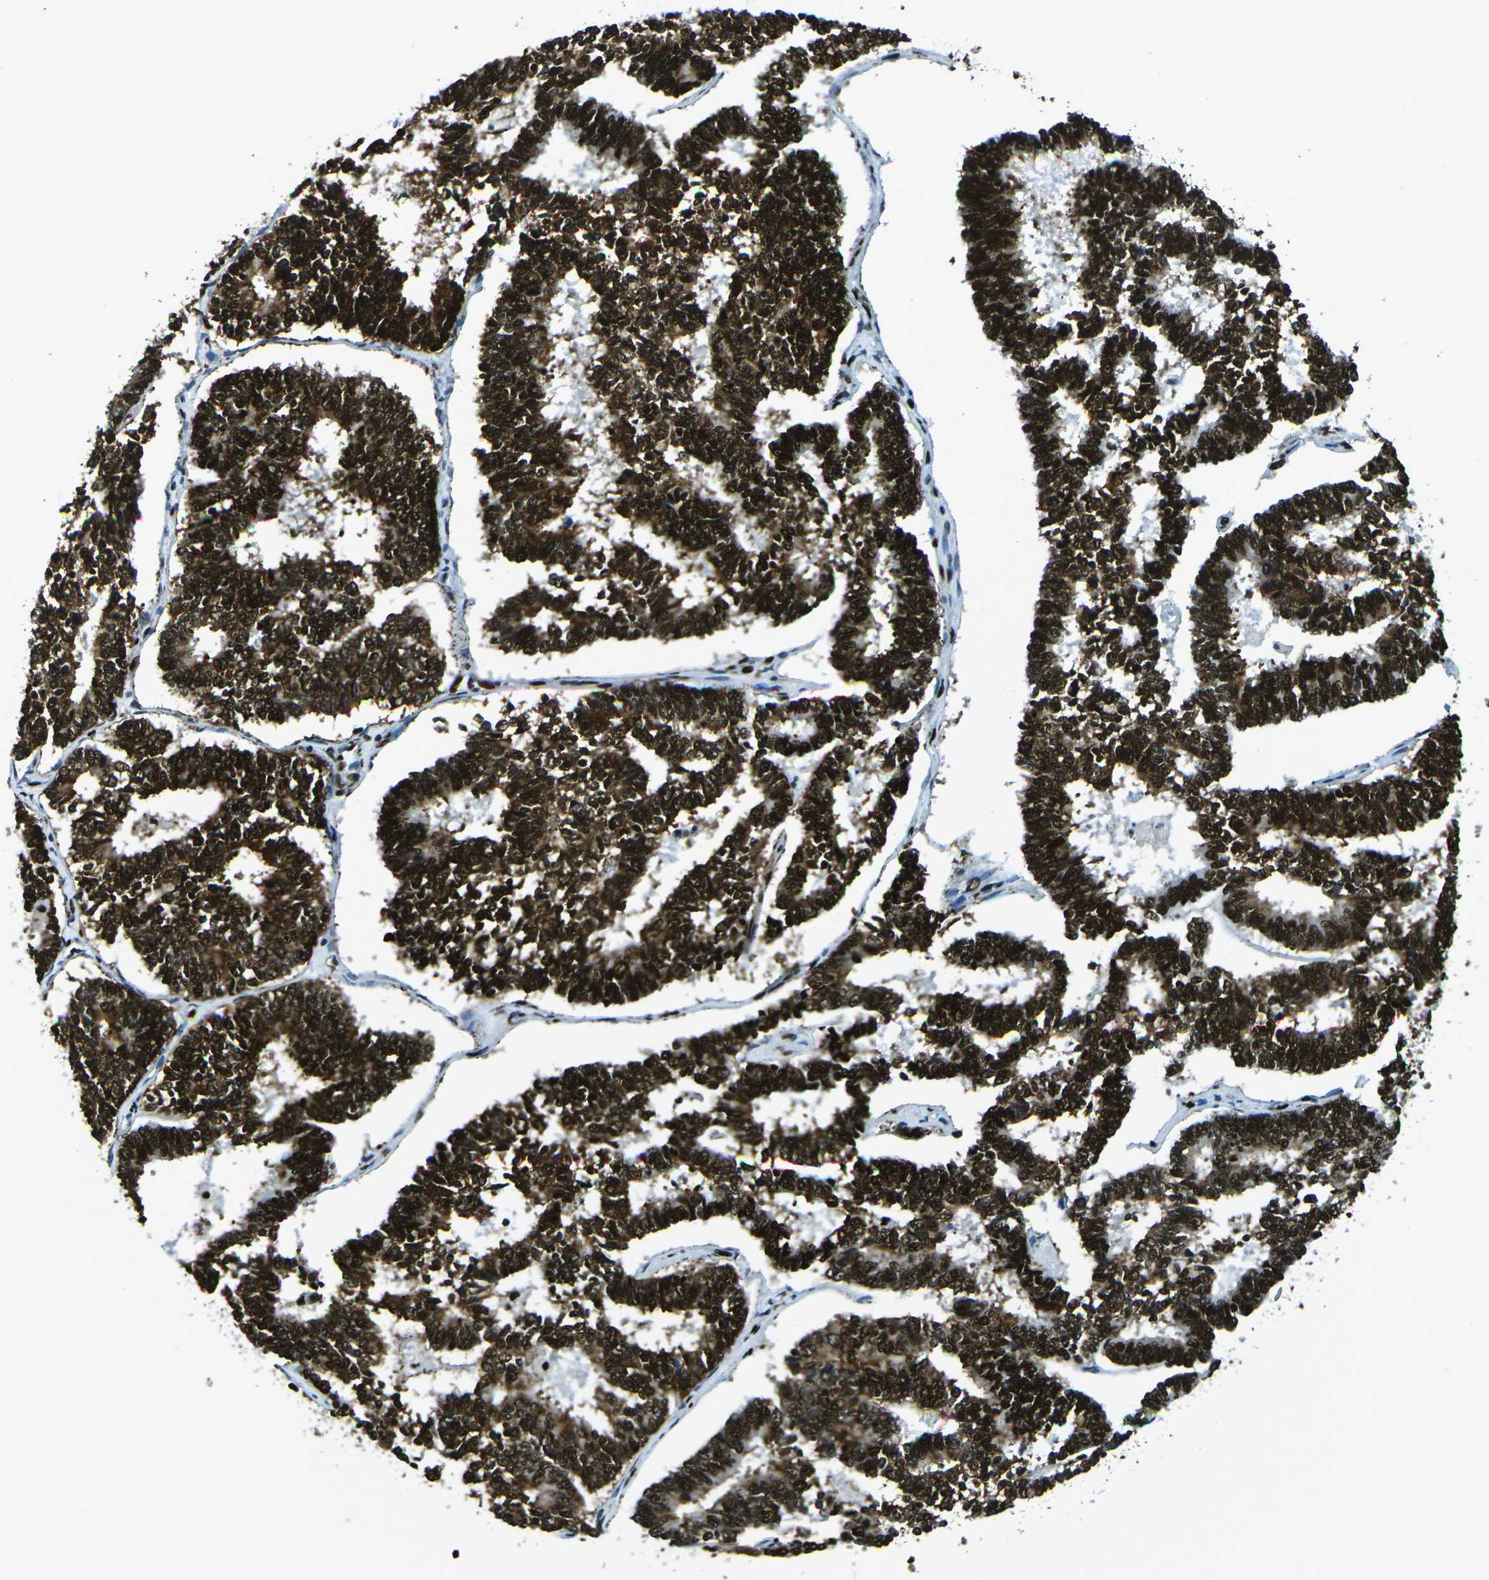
{"staining": {"intensity": "strong", "quantity": ">75%", "location": "cytoplasmic/membranous,nuclear"}, "tissue": "endometrial cancer", "cell_type": "Tumor cells", "image_type": "cancer", "snomed": [{"axis": "morphology", "description": "Adenocarcinoma, NOS"}, {"axis": "topography", "description": "Endometrium"}], "caption": "Tumor cells reveal high levels of strong cytoplasmic/membranous and nuclear staining in approximately >75% of cells in adenocarcinoma (endometrial).", "gene": "HNRNPL", "patient": {"sex": "female", "age": 70}}